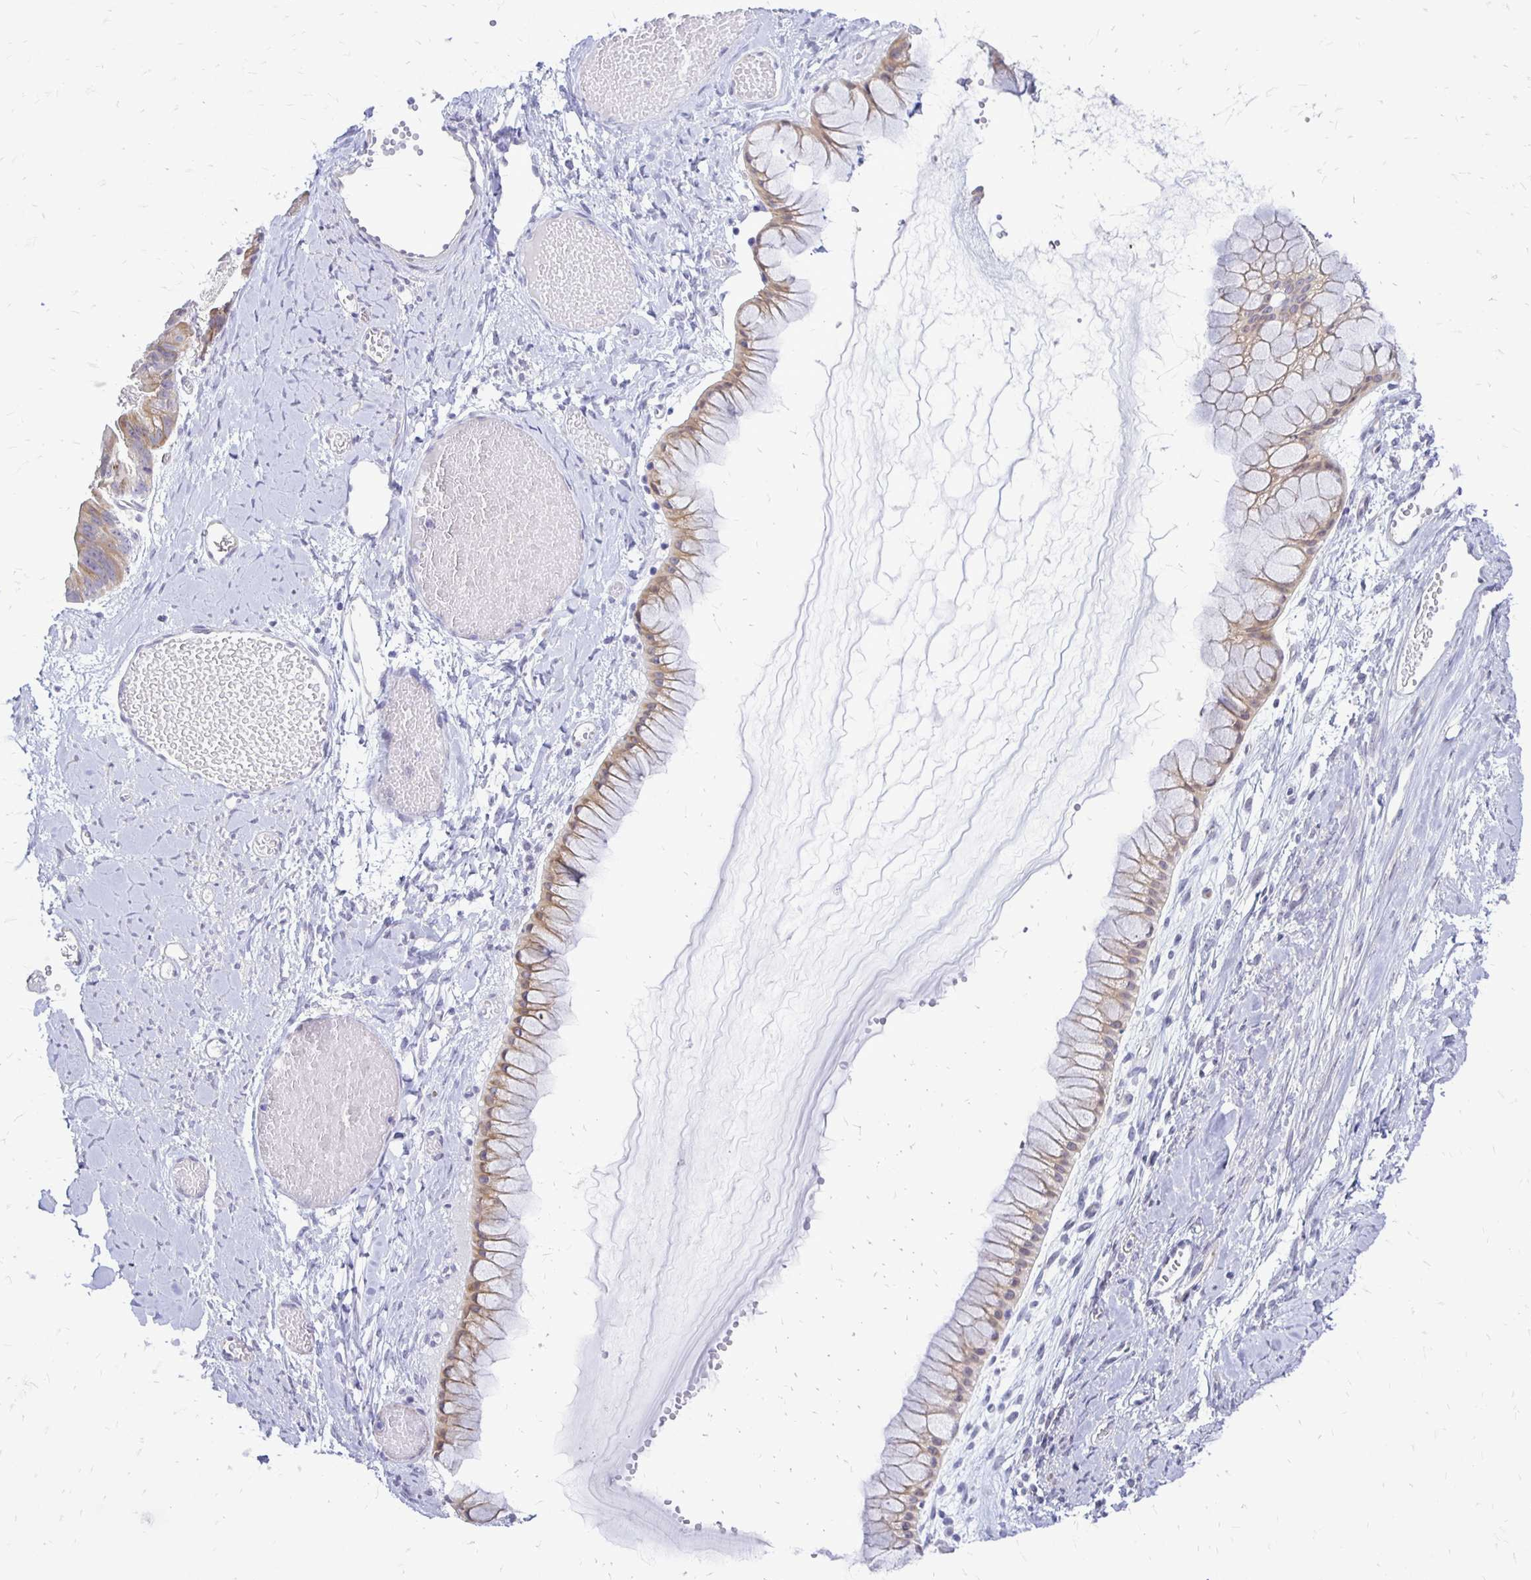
{"staining": {"intensity": "moderate", "quantity": "25%-75%", "location": "cytoplasmic/membranous"}, "tissue": "ovarian cancer", "cell_type": "Tumor cells", "image_type": "cancer", "snomed": [{"axis": "morphology", "description": "Cystadenocarcinoma, mucinous, NOS"}, {"axis": "topography", "description": "Ovary"}], "caption": "Moderate cytoplasmic/membranous positivity is seen in about 25%-75% of tumor cells in ovarian cancer.", "gene": "EPYC", "patient": {"sex": "female", "age": 61}}